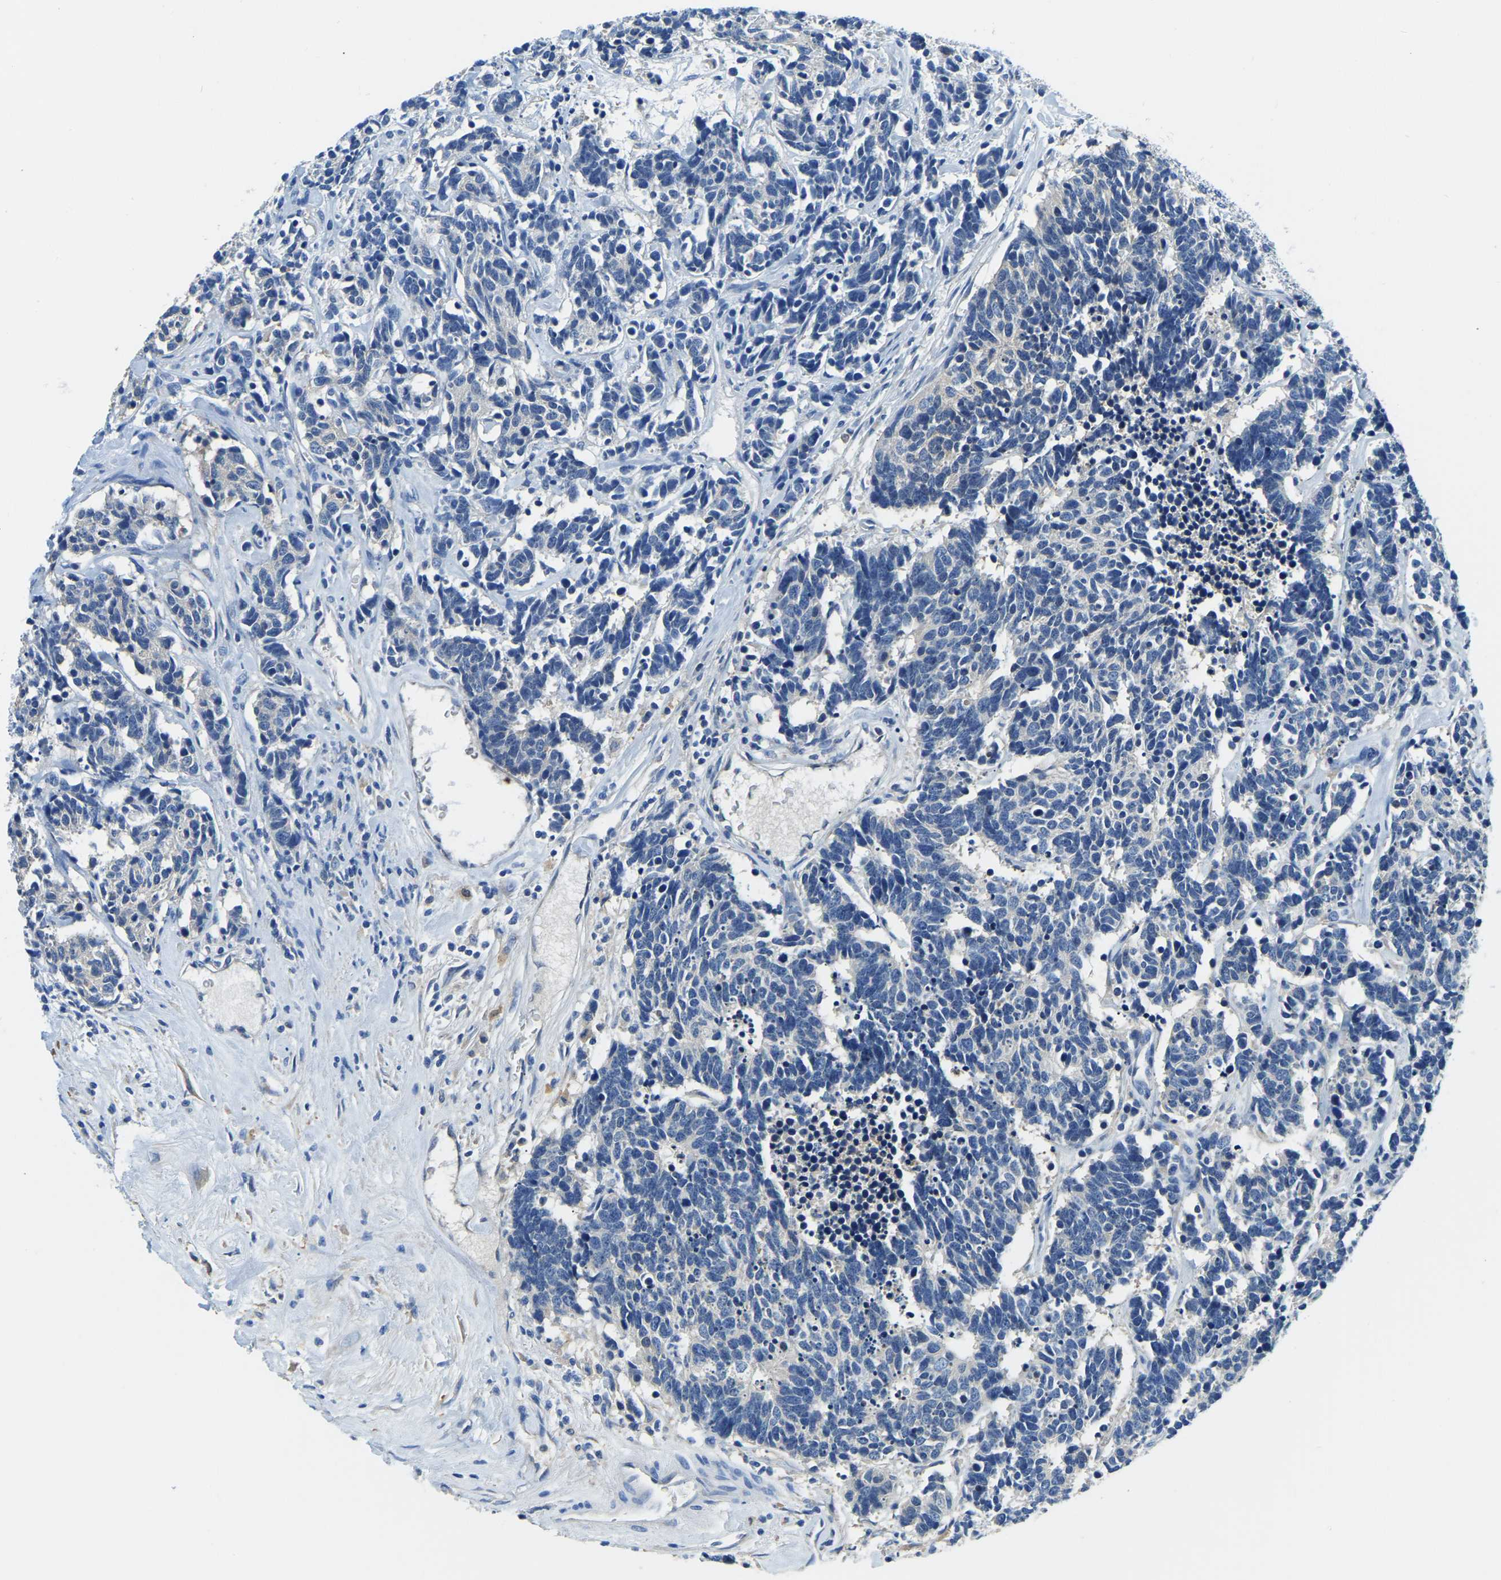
{"staining": {"intensity": "negative", "quantity": "none", "location": "none"}, "tissue": "carcinoid", "cell_type": "Tumor cells", "image_type": "cancer", "snomed": [{"axis": "morphology", "description": "Carcinoma, NOS"}, {"axis": "morphology", "description": "Carcinoid, malignant, NOS"}, {"axis": "topography", "description": "Urinary bladder"}], "caption": "High magnification brightfield microscopy of carcinoid stained with DAB (brown) and counterstained with hematoxylin (blue): tumor cells show no significant staining. (DAB (3,3'-diaminobenzidine) immunohistochemistry, high magnification).", "gene": "ZDHHC13", "patient": {"sex": "male", "age": 57}}